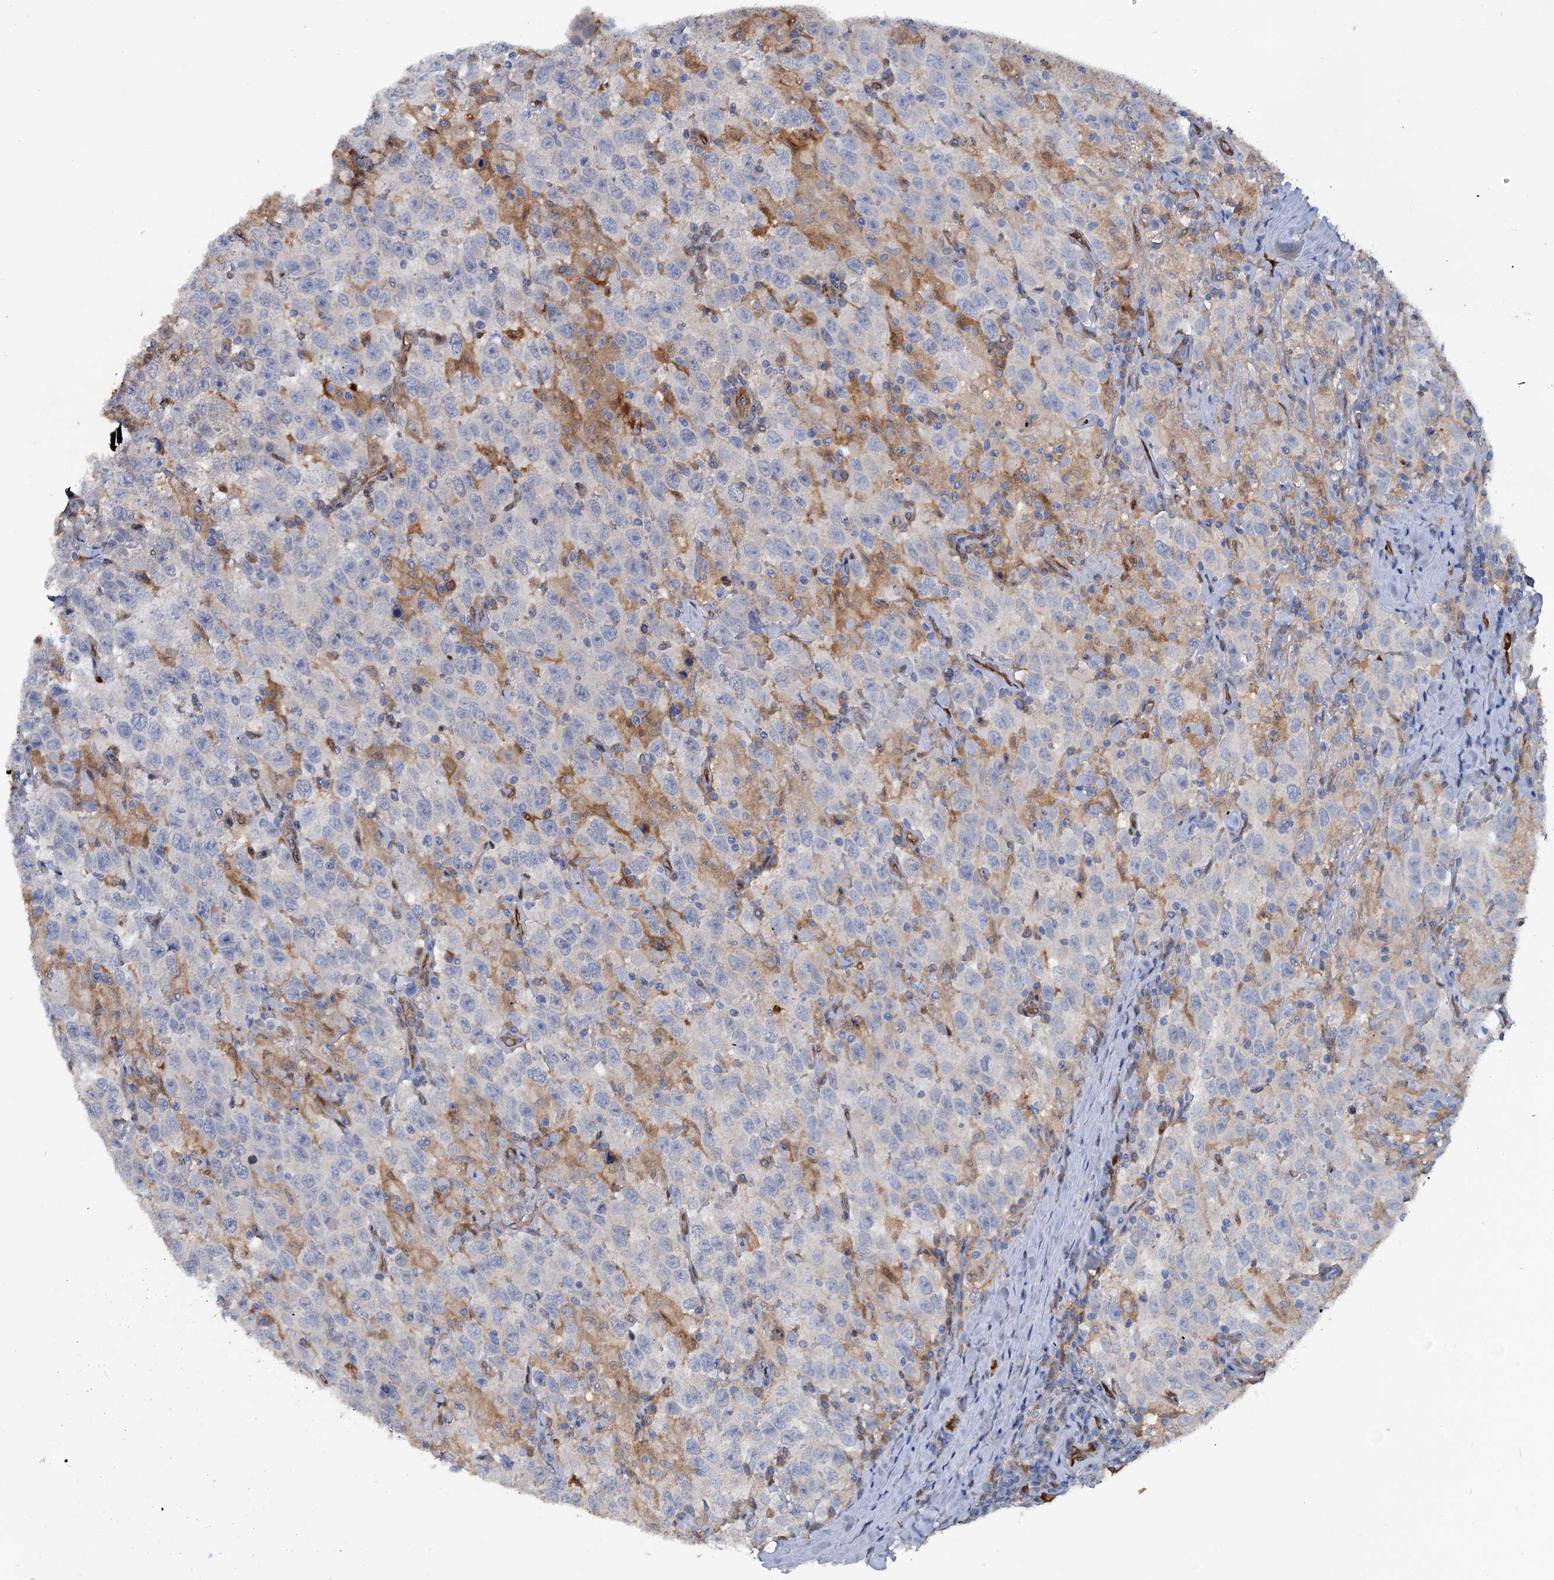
{"staining": {"intensity": "negative", "quantity": "none", "location": "none"}, "tissue": "testis cancer", "cell_type": "Tumor cells", "image_type": "cancer", "snomed": [{"axis": "morphology", "description": "Seminoma, NOS"}, {"axis": "topography", "description": "Testis"}], "caption": "Testis seminoma was stained to show a protein in brown. There is no significant expression in tumor cells. (DAB IHC, high magnification).", "gene": "IL17RD", "patient": {"sex": "male", "age": 41}}